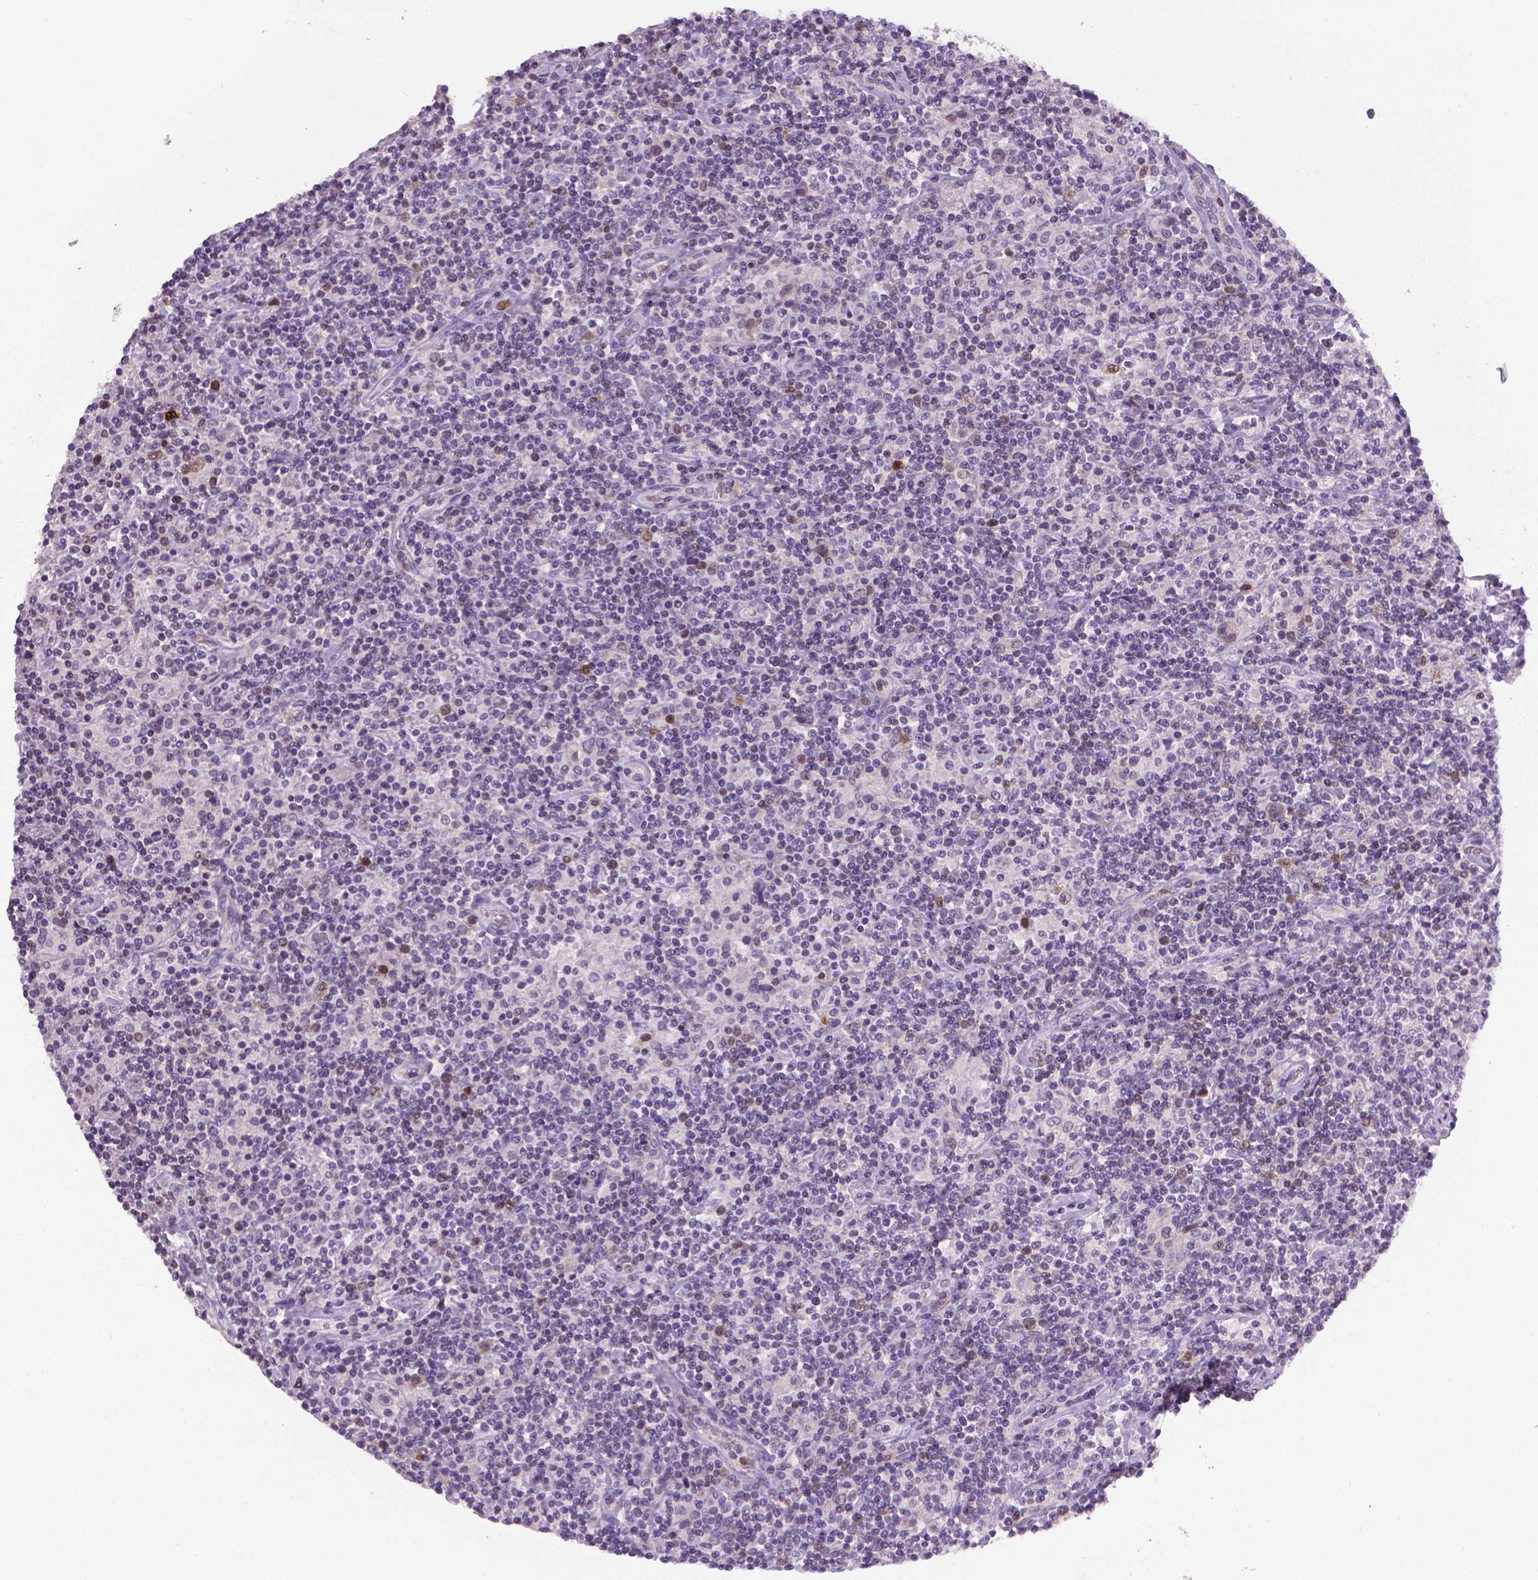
{"staining": {"intensity": "negative", "quantity": "none", "location": "none"}, "tissue": "lymphoma", "cell_type": "Tumor cells", "image_type": "cancer", "snomed": [{"axis": "morphology", "description": "Hodgkin's disease, NOS"}, {"axis": "topography", "description": "Lymph node"}], "caption": "Immunohistochemistry photomicrograph of human Hodgkin's disease stained for a protein (brown), which shows no expression in tumor cells.", "gene": "CDKN2D", "patient": {"sex": "male", "age": 70}}